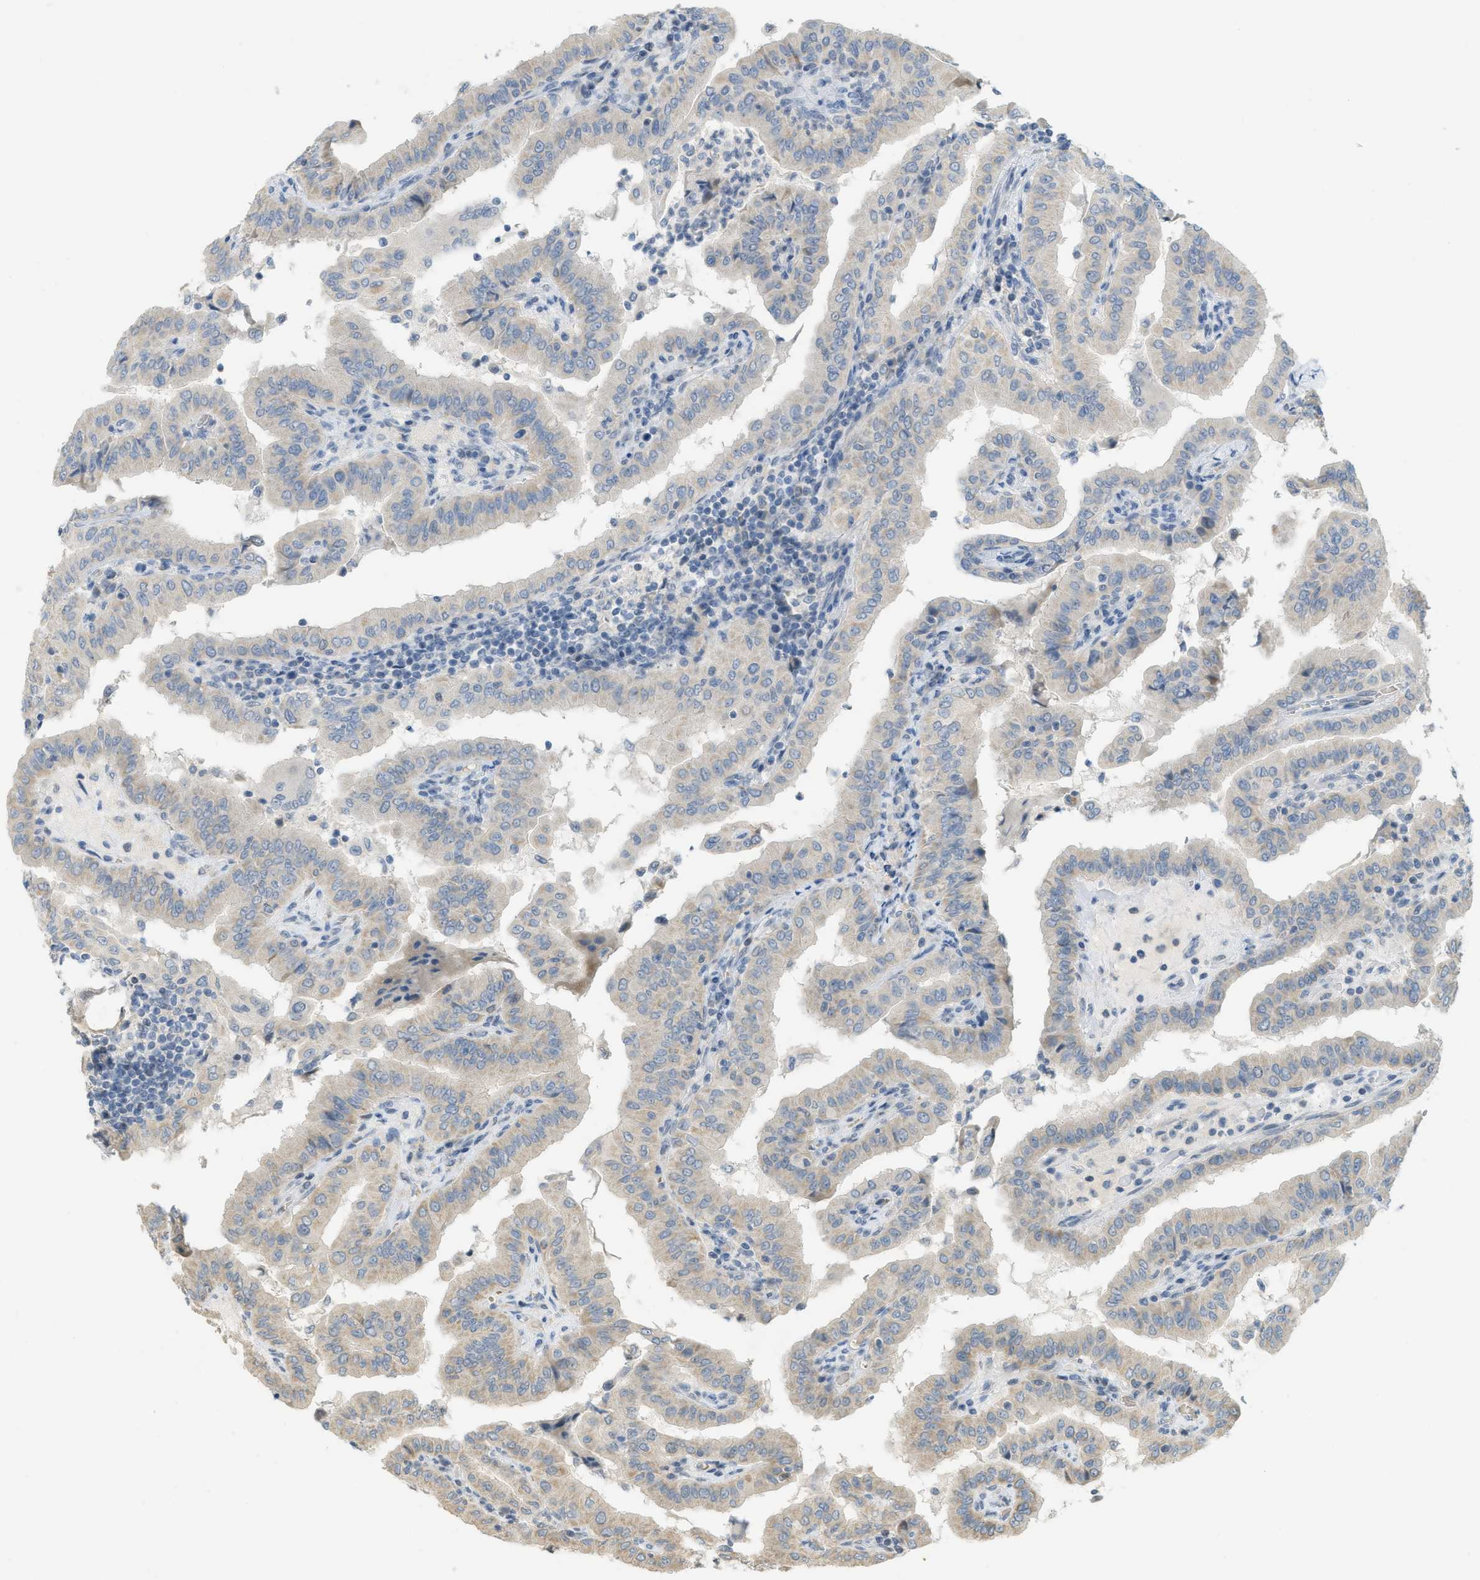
{"staining": {"intensity": "weak", "quantity": "<25%", "location": "cytoplasmic/membranous"}, "tissue": "thyroid cancer", "cell_type": "Tumor cells", "image_type": "cancer", "snomed": [{"axis": "morphology", "description": "Papillary adenocarcinoma, NOS"}, {"axis": "topography", "description": "Thyroid gland"}], "caption": "Histopathology image shows no protein staining in tumor cells of thyroid cancer tissue.", "gene": "TXNDC2", "patient": {"sex": "male", "age": 33}}